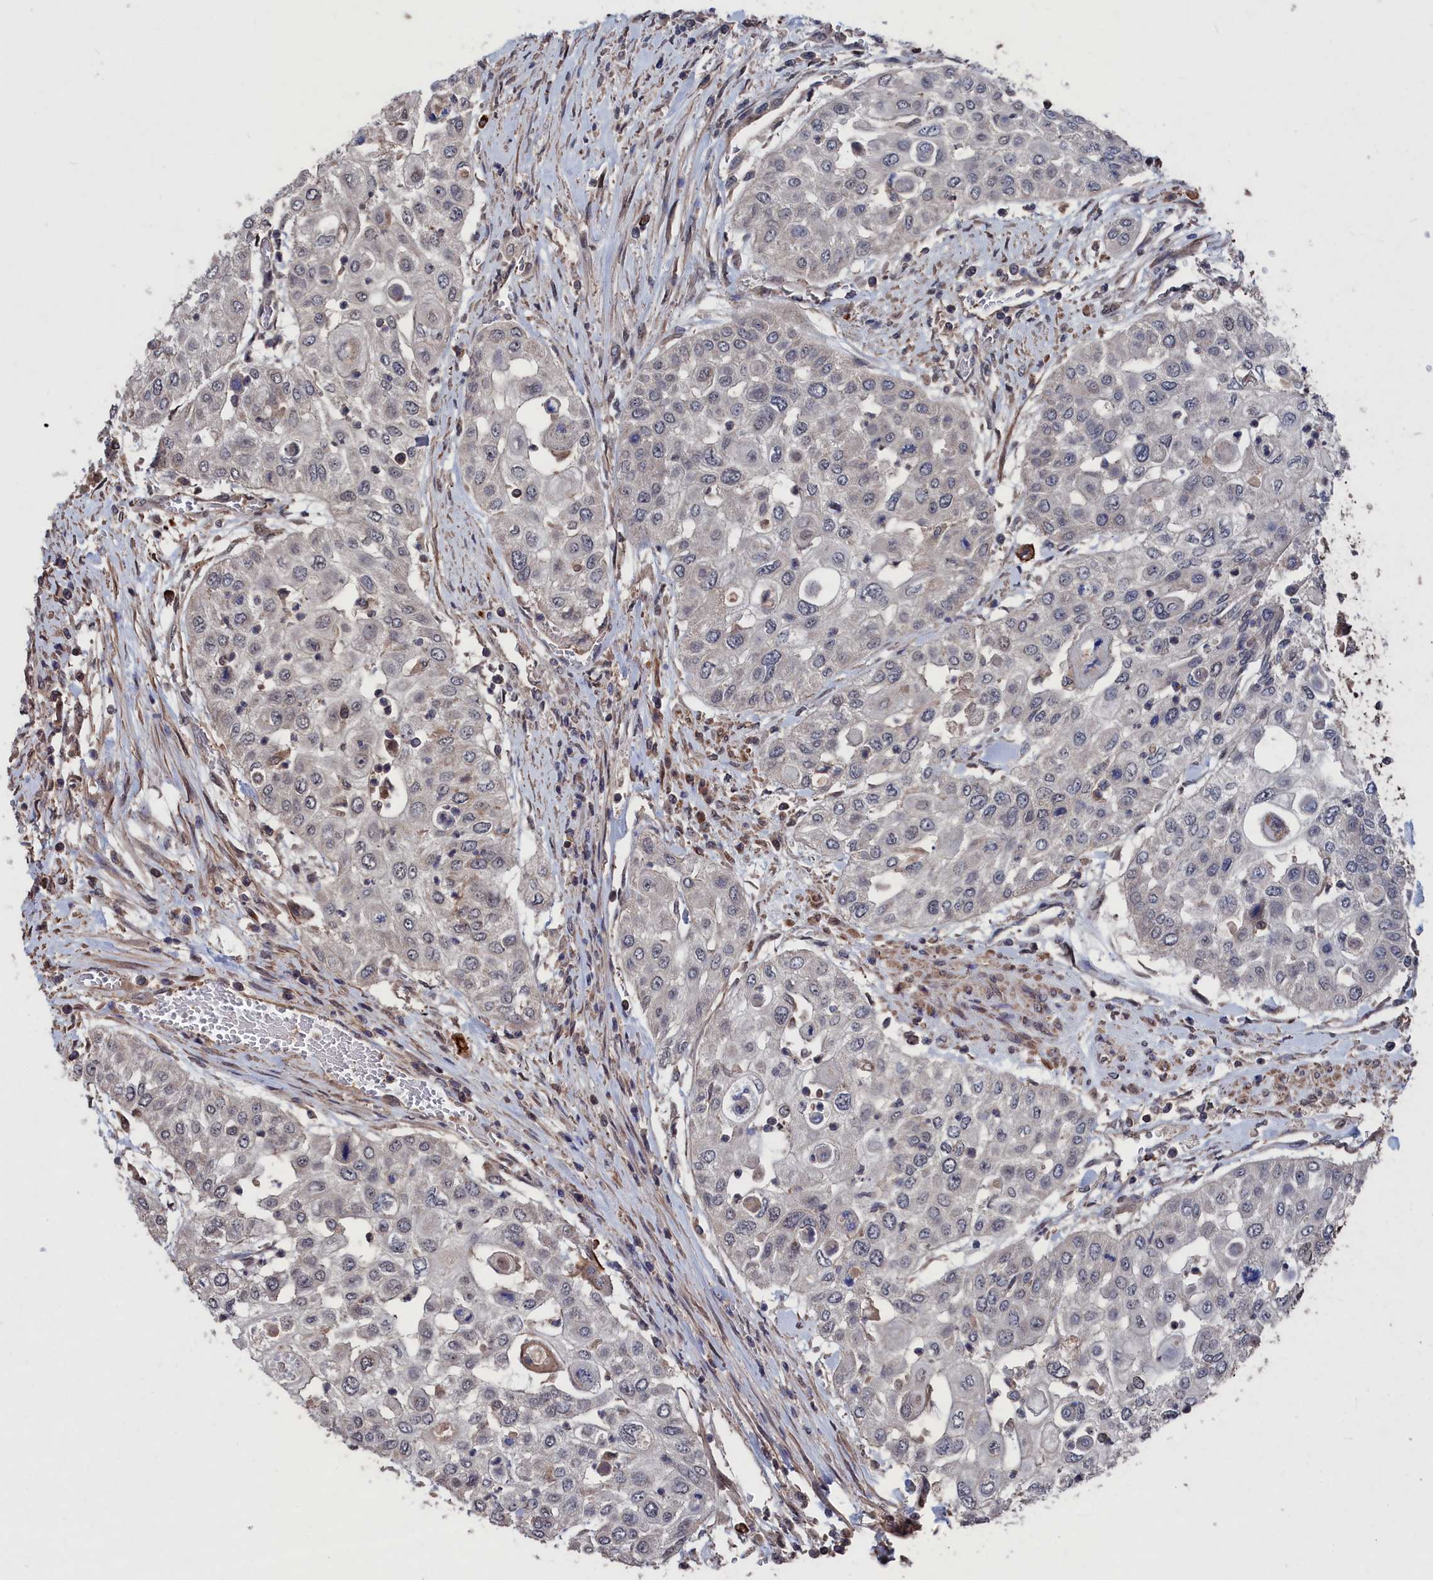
{"staining": {"intensity": "negative", "quantity": "none", "location": "none"}, "tissue": "urothelial cancer", "cell_type": "Tumor cells", "image_type": "cancer", "snomed": [{"axis": "morphology", "description": "Urothelial carcinoma, High grade"}, {"axis": "topography", "description": "Urinary bladder"}], "caption": "The photomicrograph demonstrates no significant staining in tumor cells of high-grade urothelial carcinoma. The staining is performed using DAB (3,3'-diaminobenzidine) brown chromogen with nuclei counter-stained in using hematoxylin.", "gene": "PDE12", "patient": {"sex": "female", "age": 79}}